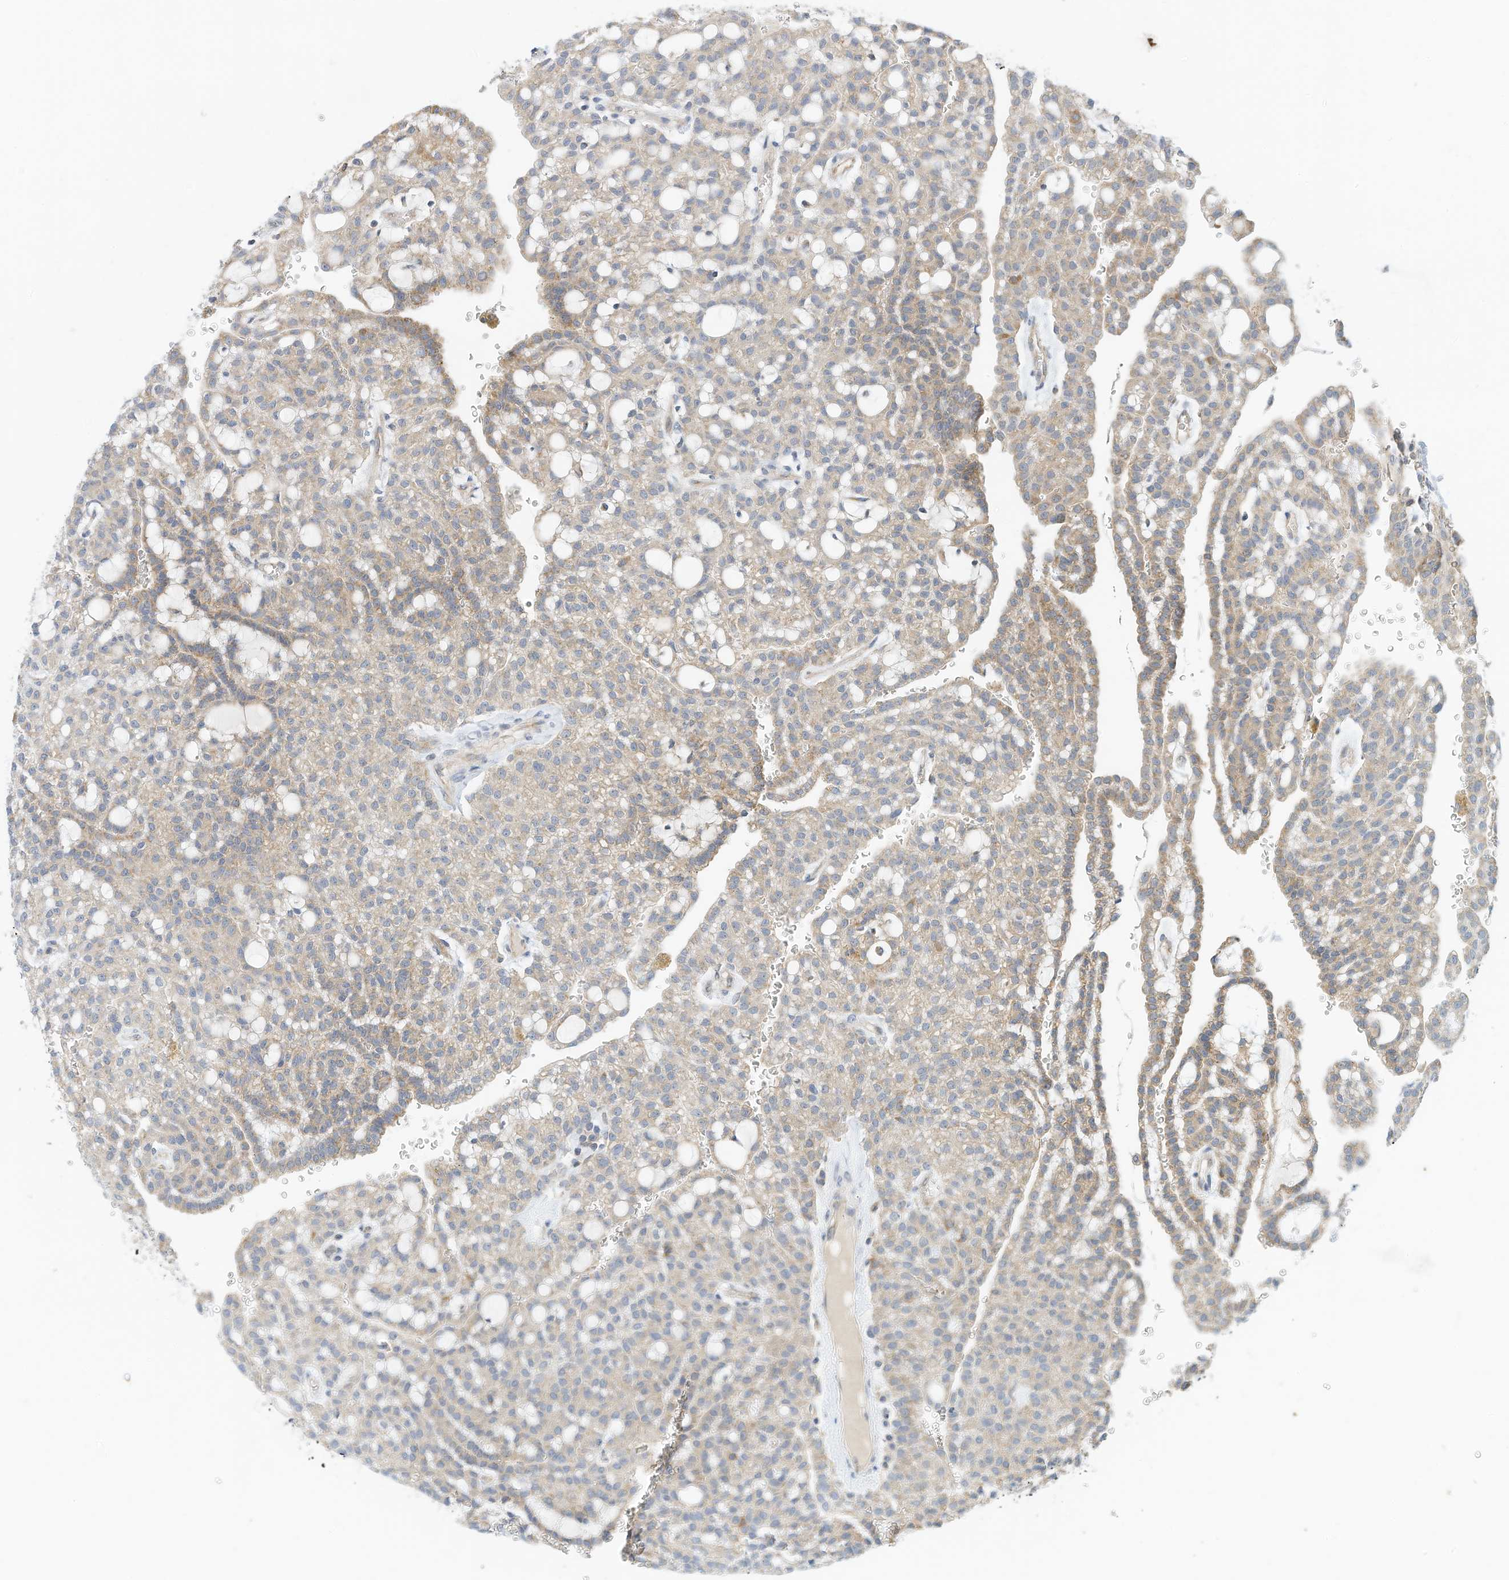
{"staining": {"intensity": "weak", "quantity": "<25%", "location": "cytoplasmic/membranous"}, "tissue": "renal cancer", "cell_type": "Tumor cells", "image_type": "cancer", "snomed": [{"axis": "morphology", "description": "Adenocarcinoma, NOS"}, {"axis": "topography", "description": "Kidney"}], "caption": "Micrograph shows no protein expression in tumor cells of renal adenocarcinoma tissue.", "gene": "METTL6", "patient": {"sex": "male", "age": 63}}